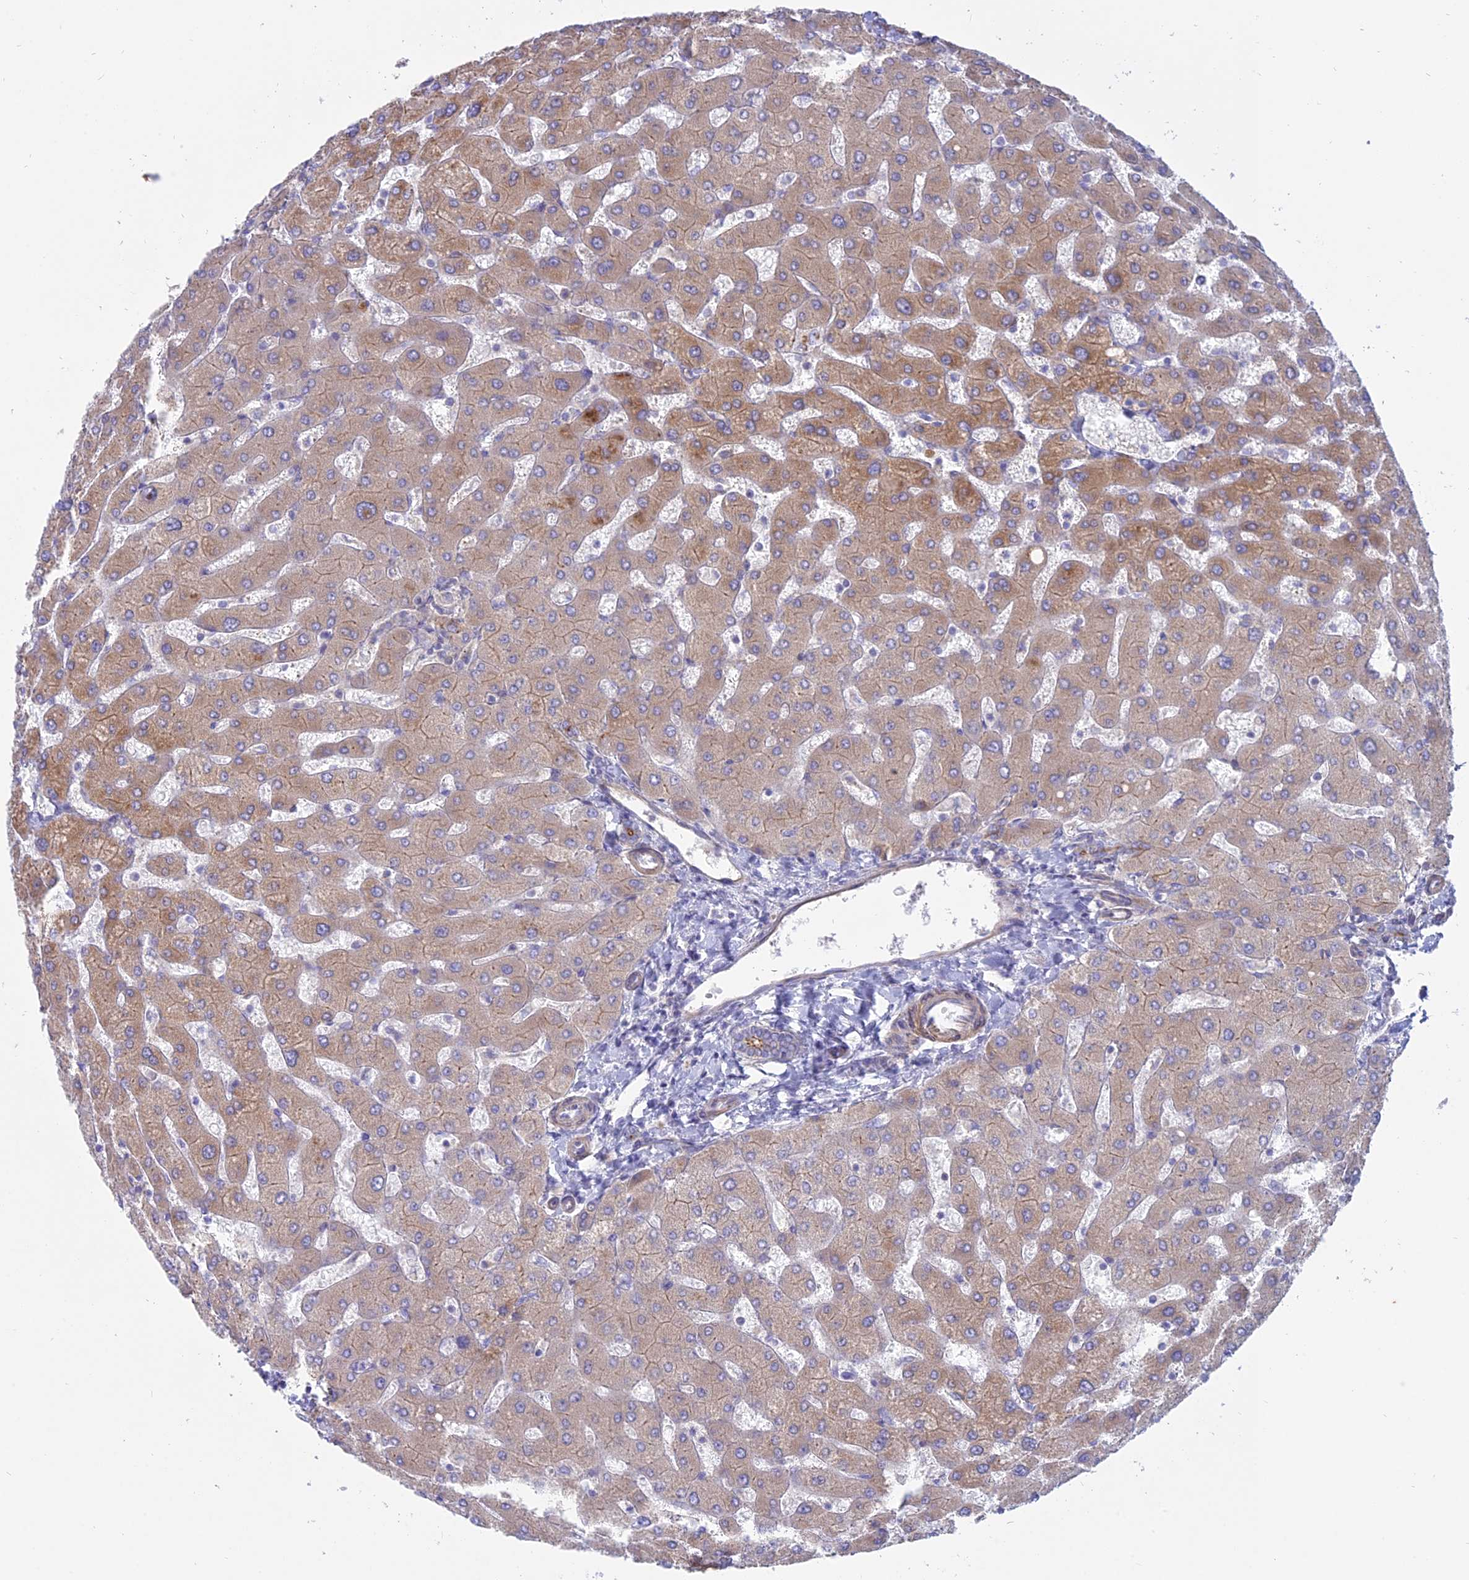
{"staining": {"intensity": "moderate", "quantity": "25%-75%", "location": "cytoplasmic/membranous"}, "tissue": "liver", "cell_type": "Cholangiocytes", "image_type": "normal", "snomed": [{"axis": "morphology", "description": "Normal tissue, NOS"}, {"axis": "topography", "description": "Liver"}], "caption": "Immunohistochemistry histopathology image of benign liver: human liver stained using immunohistochemistry reveals medium levels of moderate protein expression localized specifically in the cytoplasmic/membranous of cholangiocytes, appearing as a cytoplasmic/membranous brown color.", "gene": "MYO5B", "patient": {"sex": "male", "age": 55}}